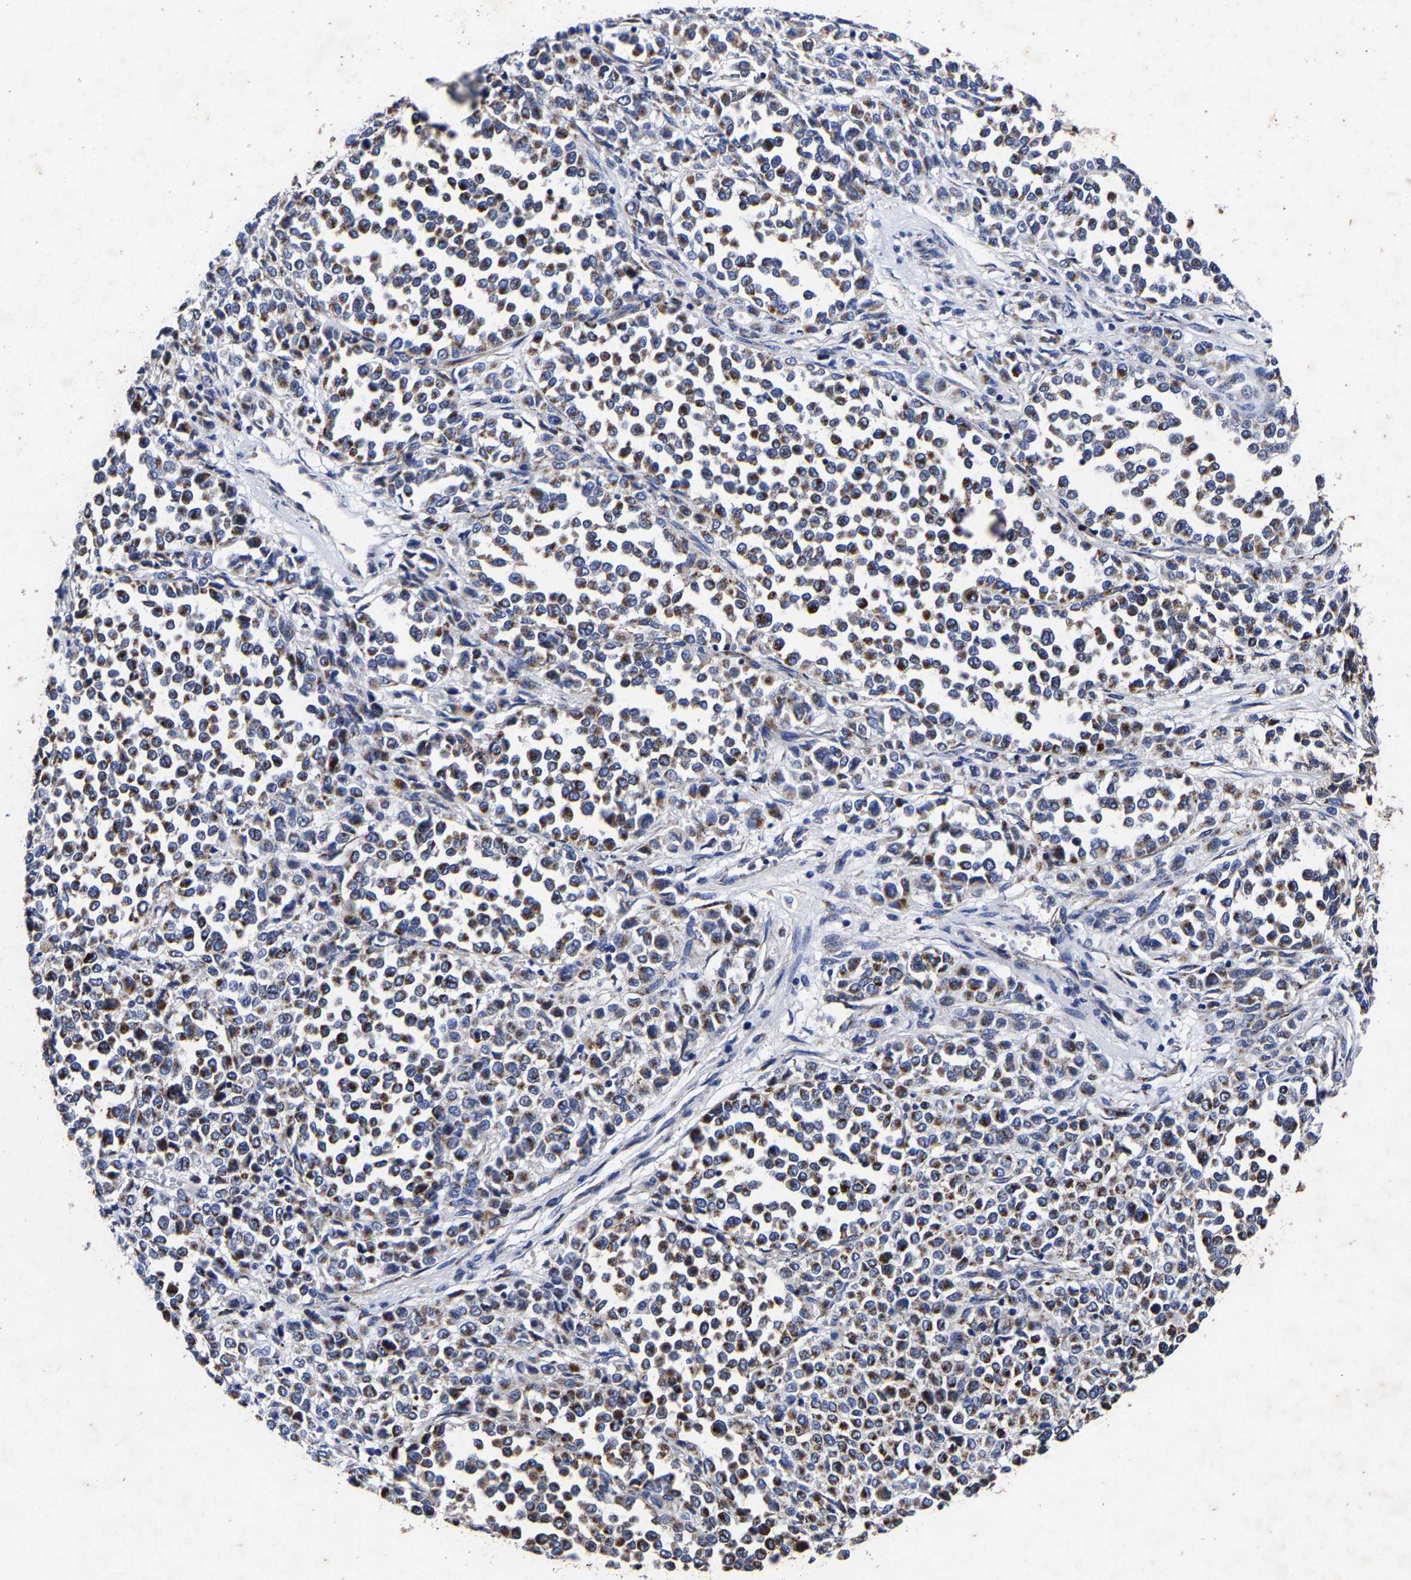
{"staining": {"intensity": "moderate", "quantity": ">75%", "location": "cytoplasmic/membranous"}, "tissue": "melanoma", "cell_type": "Tumor cells", "image_type": "cancer", "snomed": [{"axis": "morphology", "description": "Malignant melanoma, Metastatic site"}, {"axis": "topography", "description": "Pancreas"}], "caption": "Immunohistochemistry (IHC) photomicrograph of malignant melanoma (metastatic site) stained for a protein (brown), which demonstrates medium levels of moderate cytoplasmic/membranous staining in approximately >75% of tumor cells.", "gene": "AASS", "patient": {"sex": "female", "age": 30}}